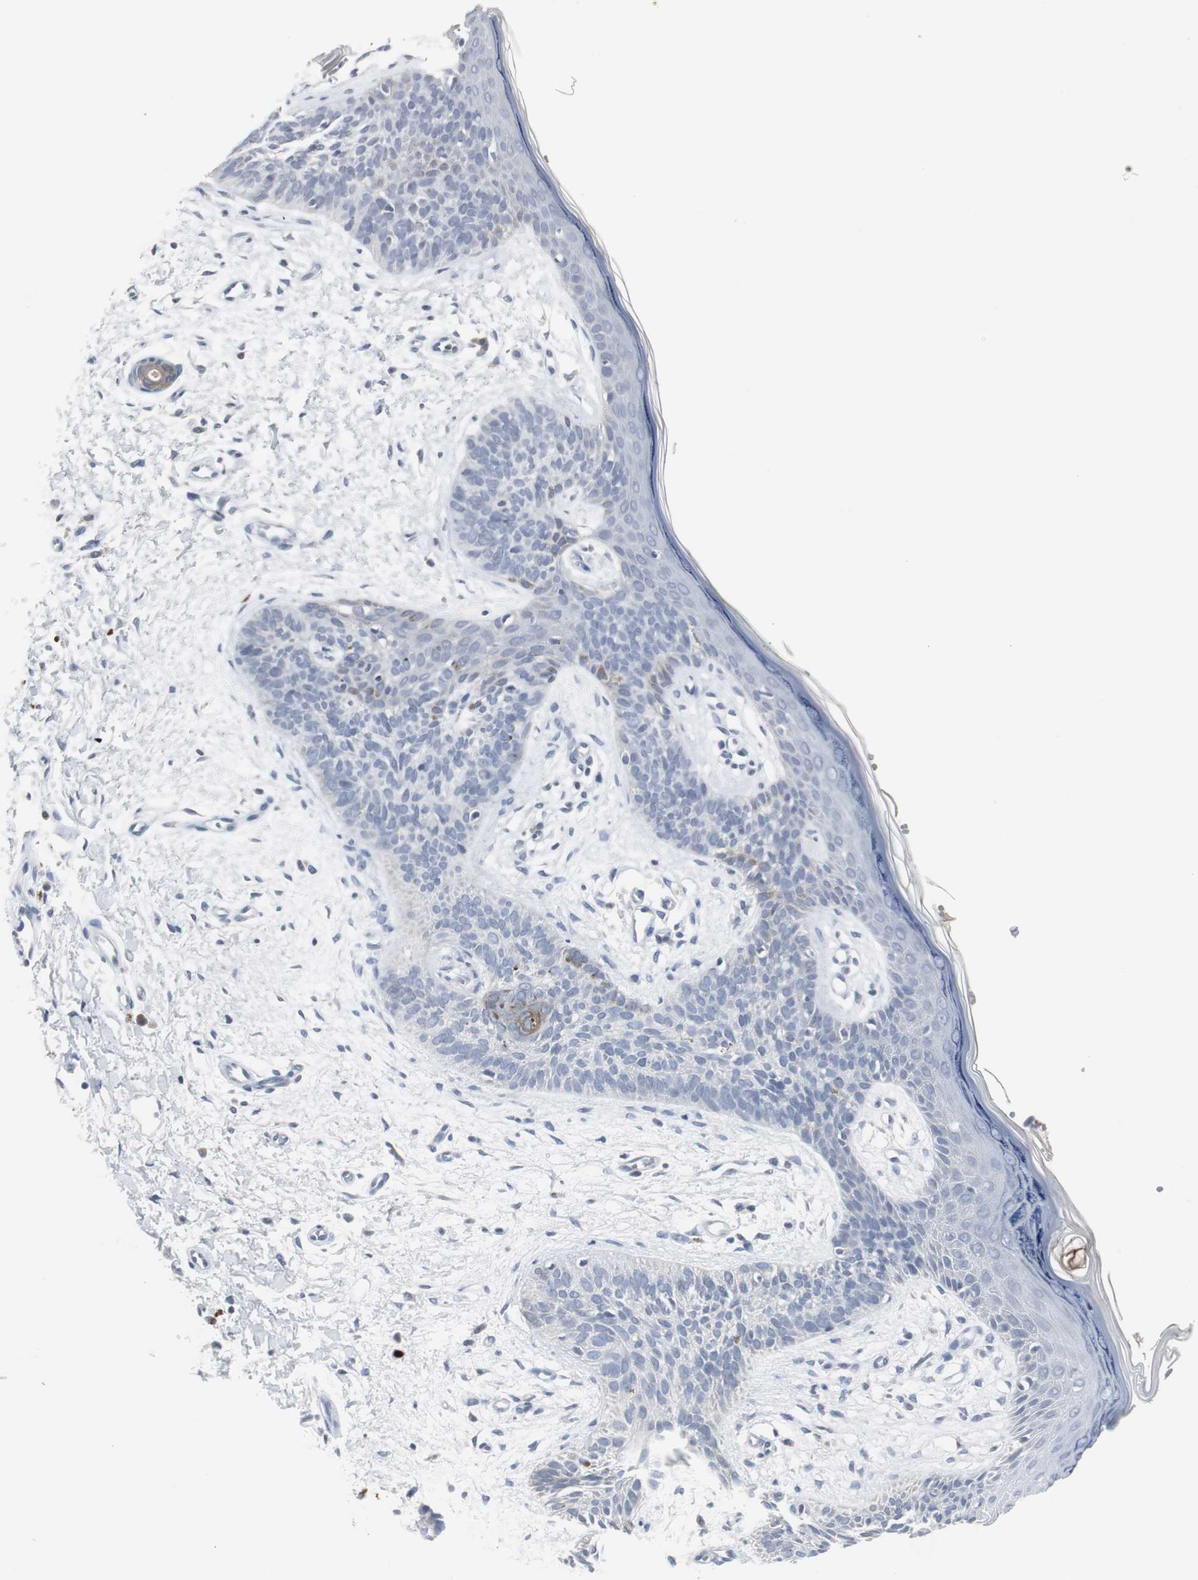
{"staining": {"intensity": "negative", "quantity": "none", "location": "none"}, "tissue": "skin cancer", "cell_type": "Tumor cells", "image_type": "cancer", "snomed": [{"axis": "morphology", "description": "Normal tissue, NOS"}, {"axis": "morphology", "description": "Basal cell carcinoma"}, {"axis": "topography", "description": "Skin"}], "caption": "Protein analysis of skin cancer (basal cell carcinoma) demonstrates no significant staining in tumor cells.", "gene": "PI15", "patient": {"sex": "female", "age": 69}}